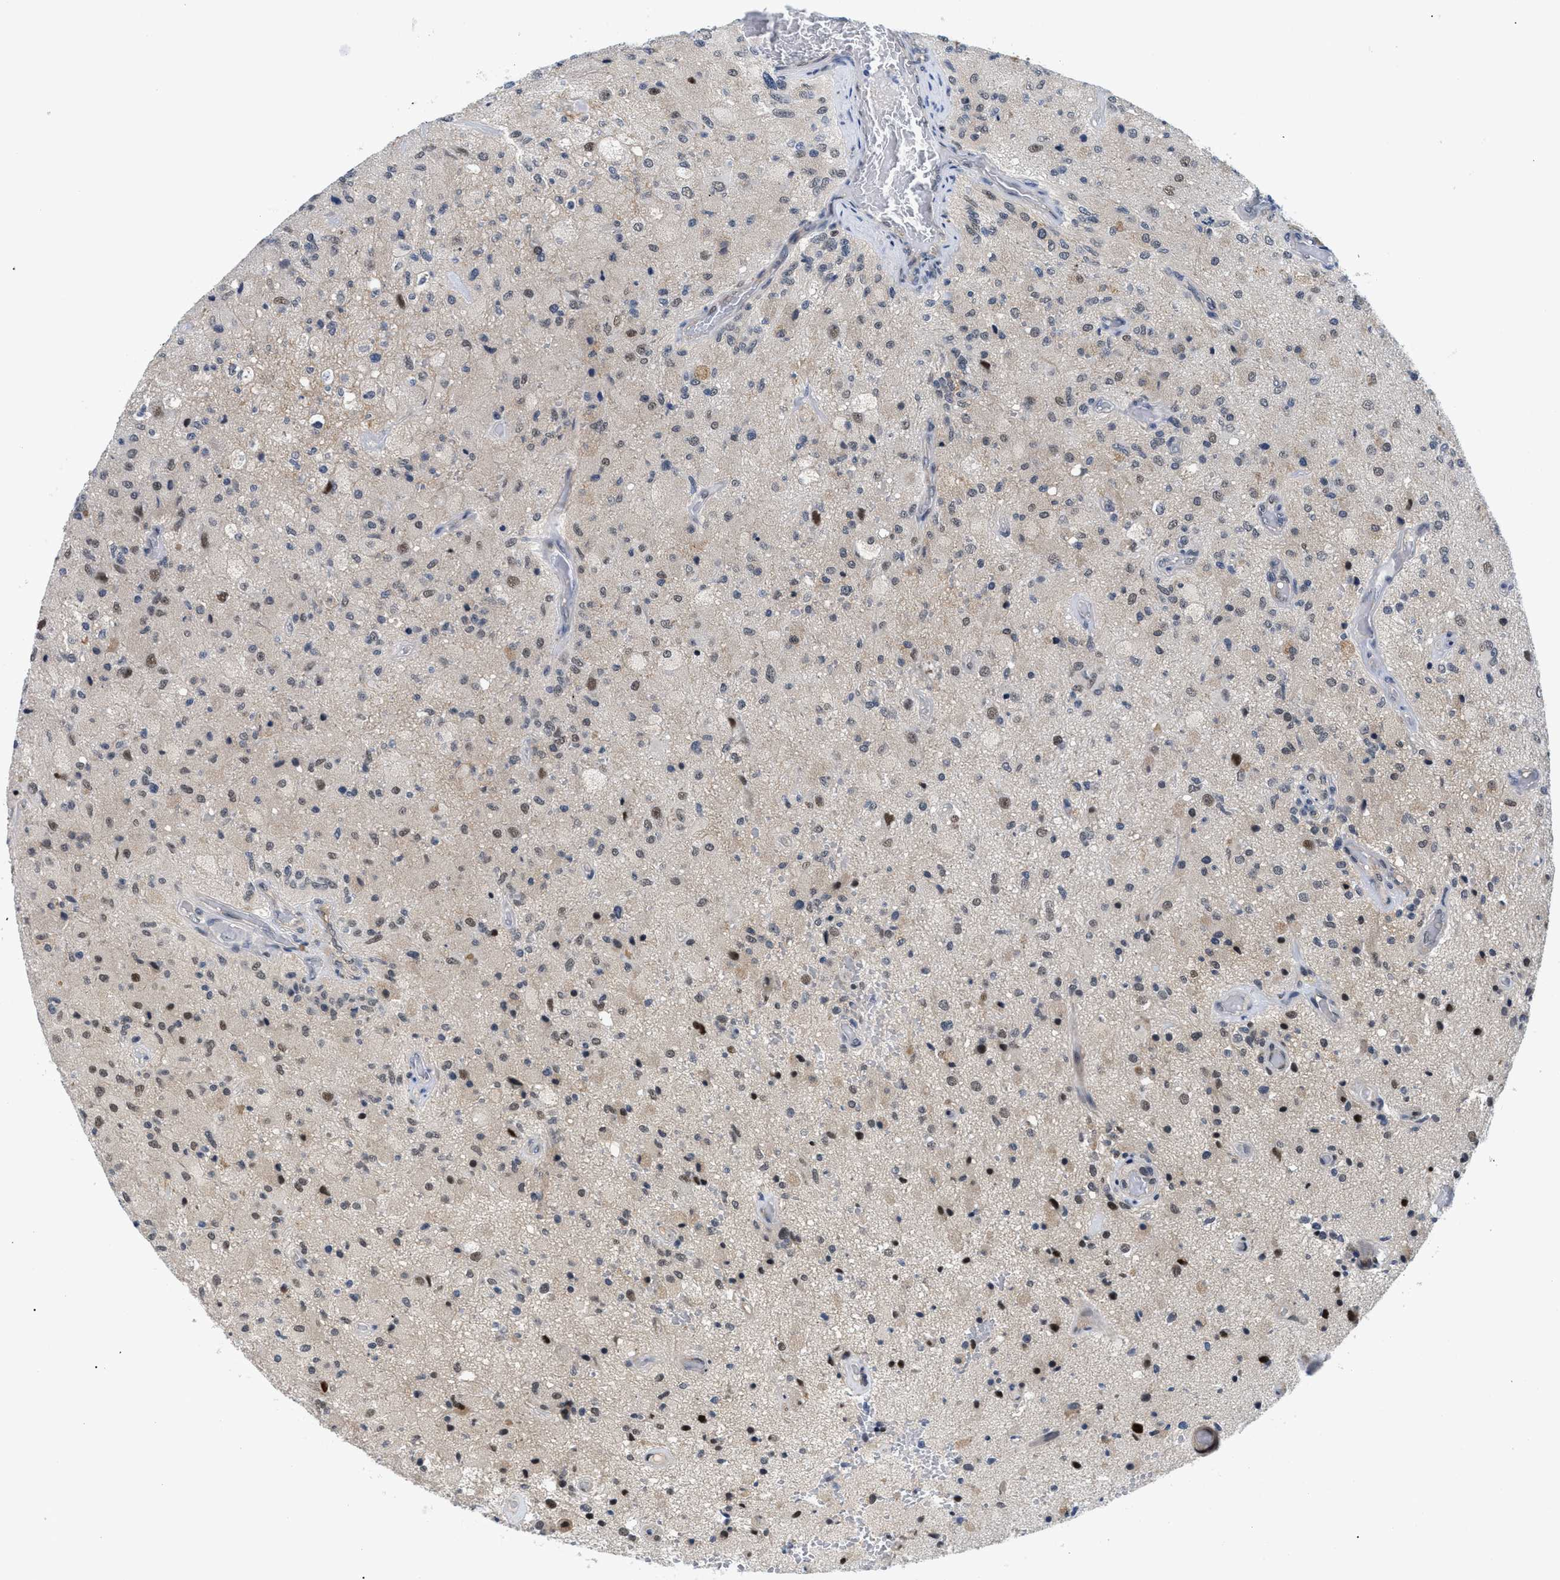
{"staining": {"intensity": "moderate", "quantity": "<25%", "location": "nuclear"}, "tissue": "glioma", "cell_type": "Tumor cells", "image_type": "cancer", "snomed": [{"axis": "morphology", "description": "Normal tissue, NOS"}, {"axis": "morphology", "description": "Glioma, malignant, High grade"}, {"axis": "topography", "description": "Cerebral cortex"}], "caption": "Immunohistochemical staining of human glioma reveals low levels of moderate nuclear expression in about <25% of tumor cells.", "gene": "SLC29A2", "patient": {"sex": "male", "age": 77}}